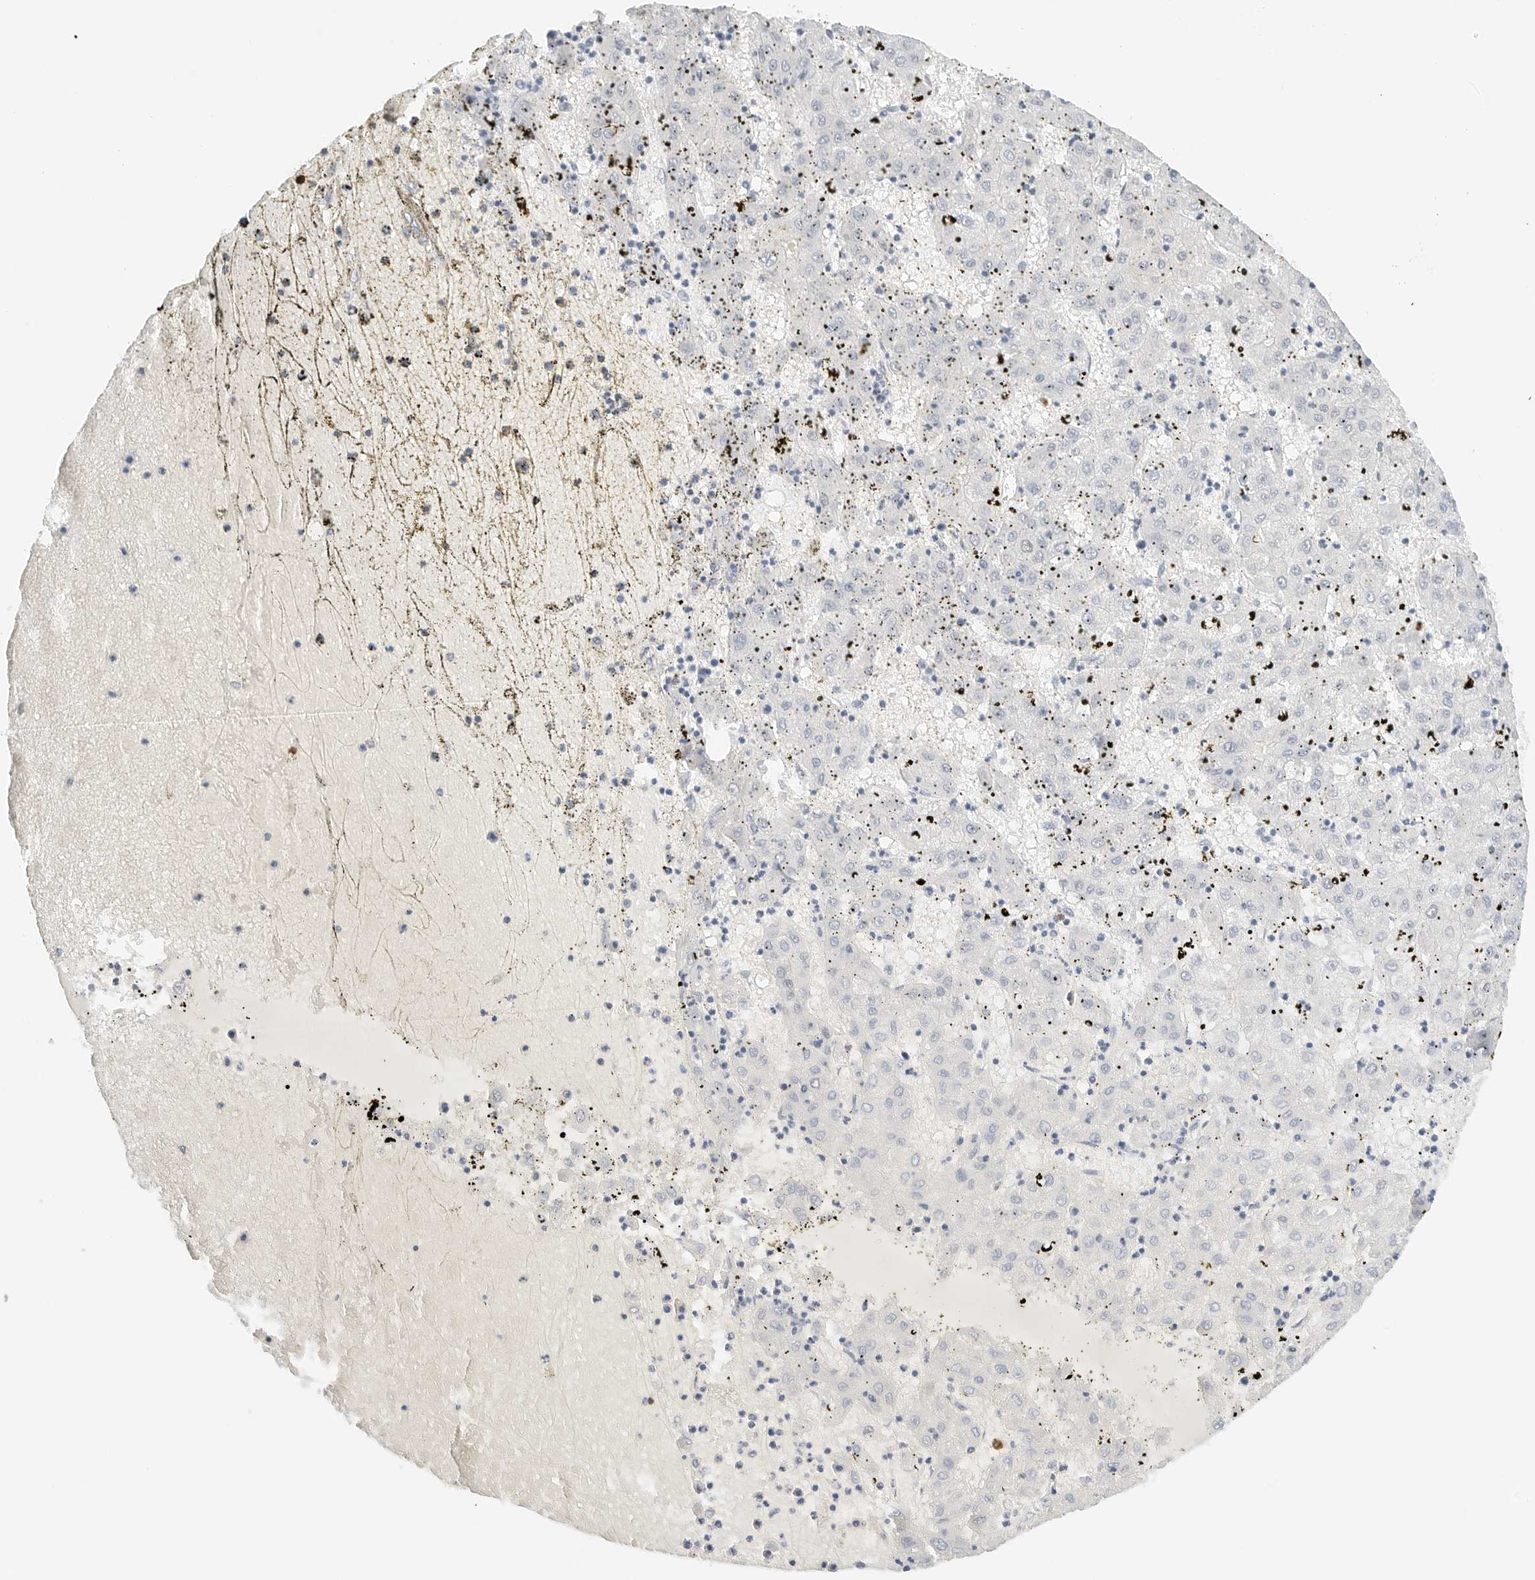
{"staining": {"intensity": "negative", "quantity": "none", "location": "none"}, "tissue": "liver cancer", "cell_type": "Tumor cells", "image_type": "cancer", "snomed": [{"axis": "morphology", "description": "Carcinoma, Hepatocellular, NOS"}, {"axis": "topography", "description": "Liver"}], "caption": "Immunohistochemistry (IHC) photomicrograph of hepatocellular carcinoma (liver) stained for a protein (brown), which displays no staining in tumor cells.", "gene": "CD22", "patient": {"sex": "male", "age": 72}}